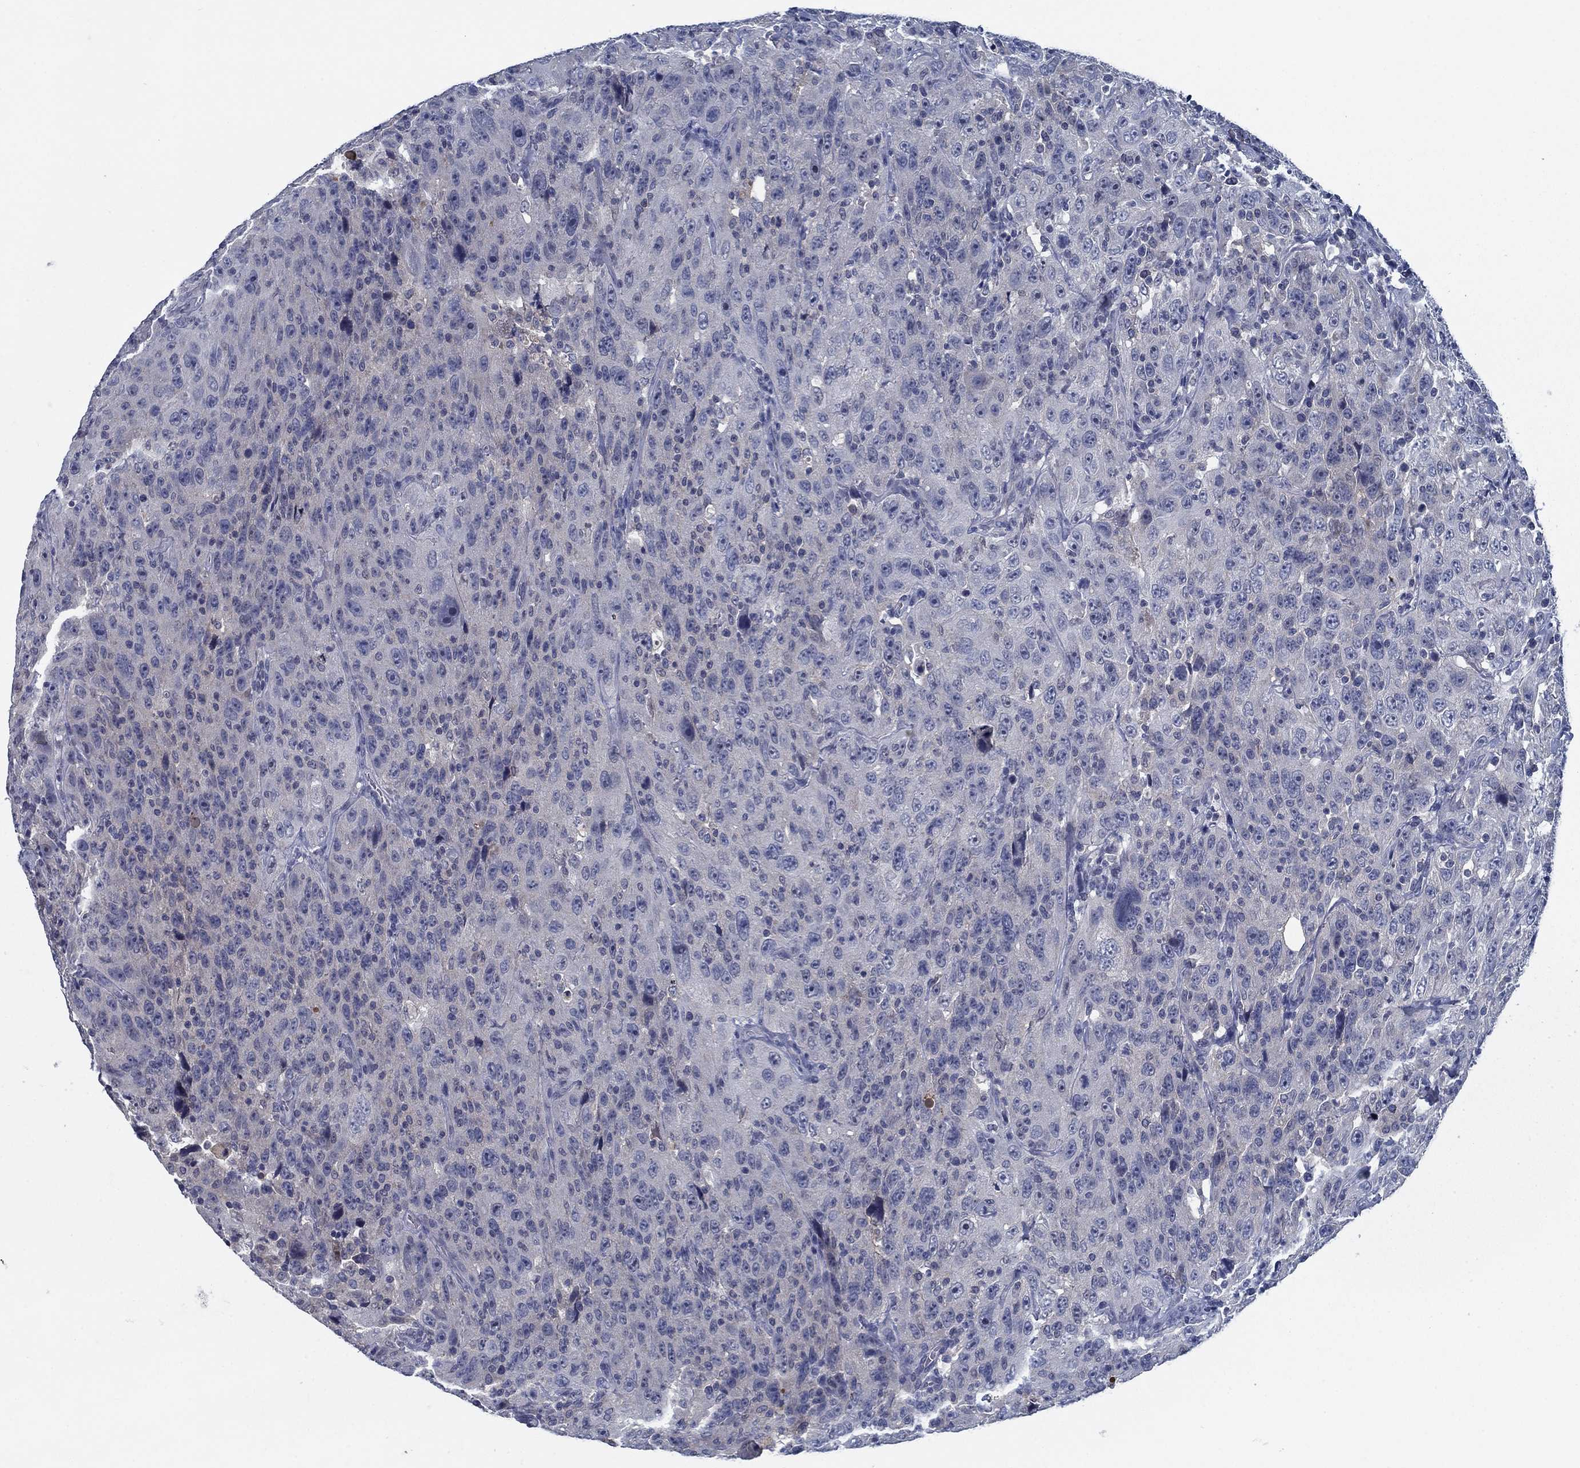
{"staining": {"intensity": "negative", "quantity": "none", "location": "none"}, "tissue": "urothelial cancer", "cell_type": "Tumor cells", "image_type": "cancer", "snomed": [{"axis": "morphology", "description": "Urothelial carcinoma, NOS"}, {"axis": "morphology", "description": "Urothelial carcinoma, High grade"}, {"axis": "topography", "description": "Urinary bladder"}], "caption": "IHC of human high-grade urothelial carcinoma displays no staining in tumor cells.", "gene": "PNMA8A", "patient": {"sex": "female", "age": 73}}